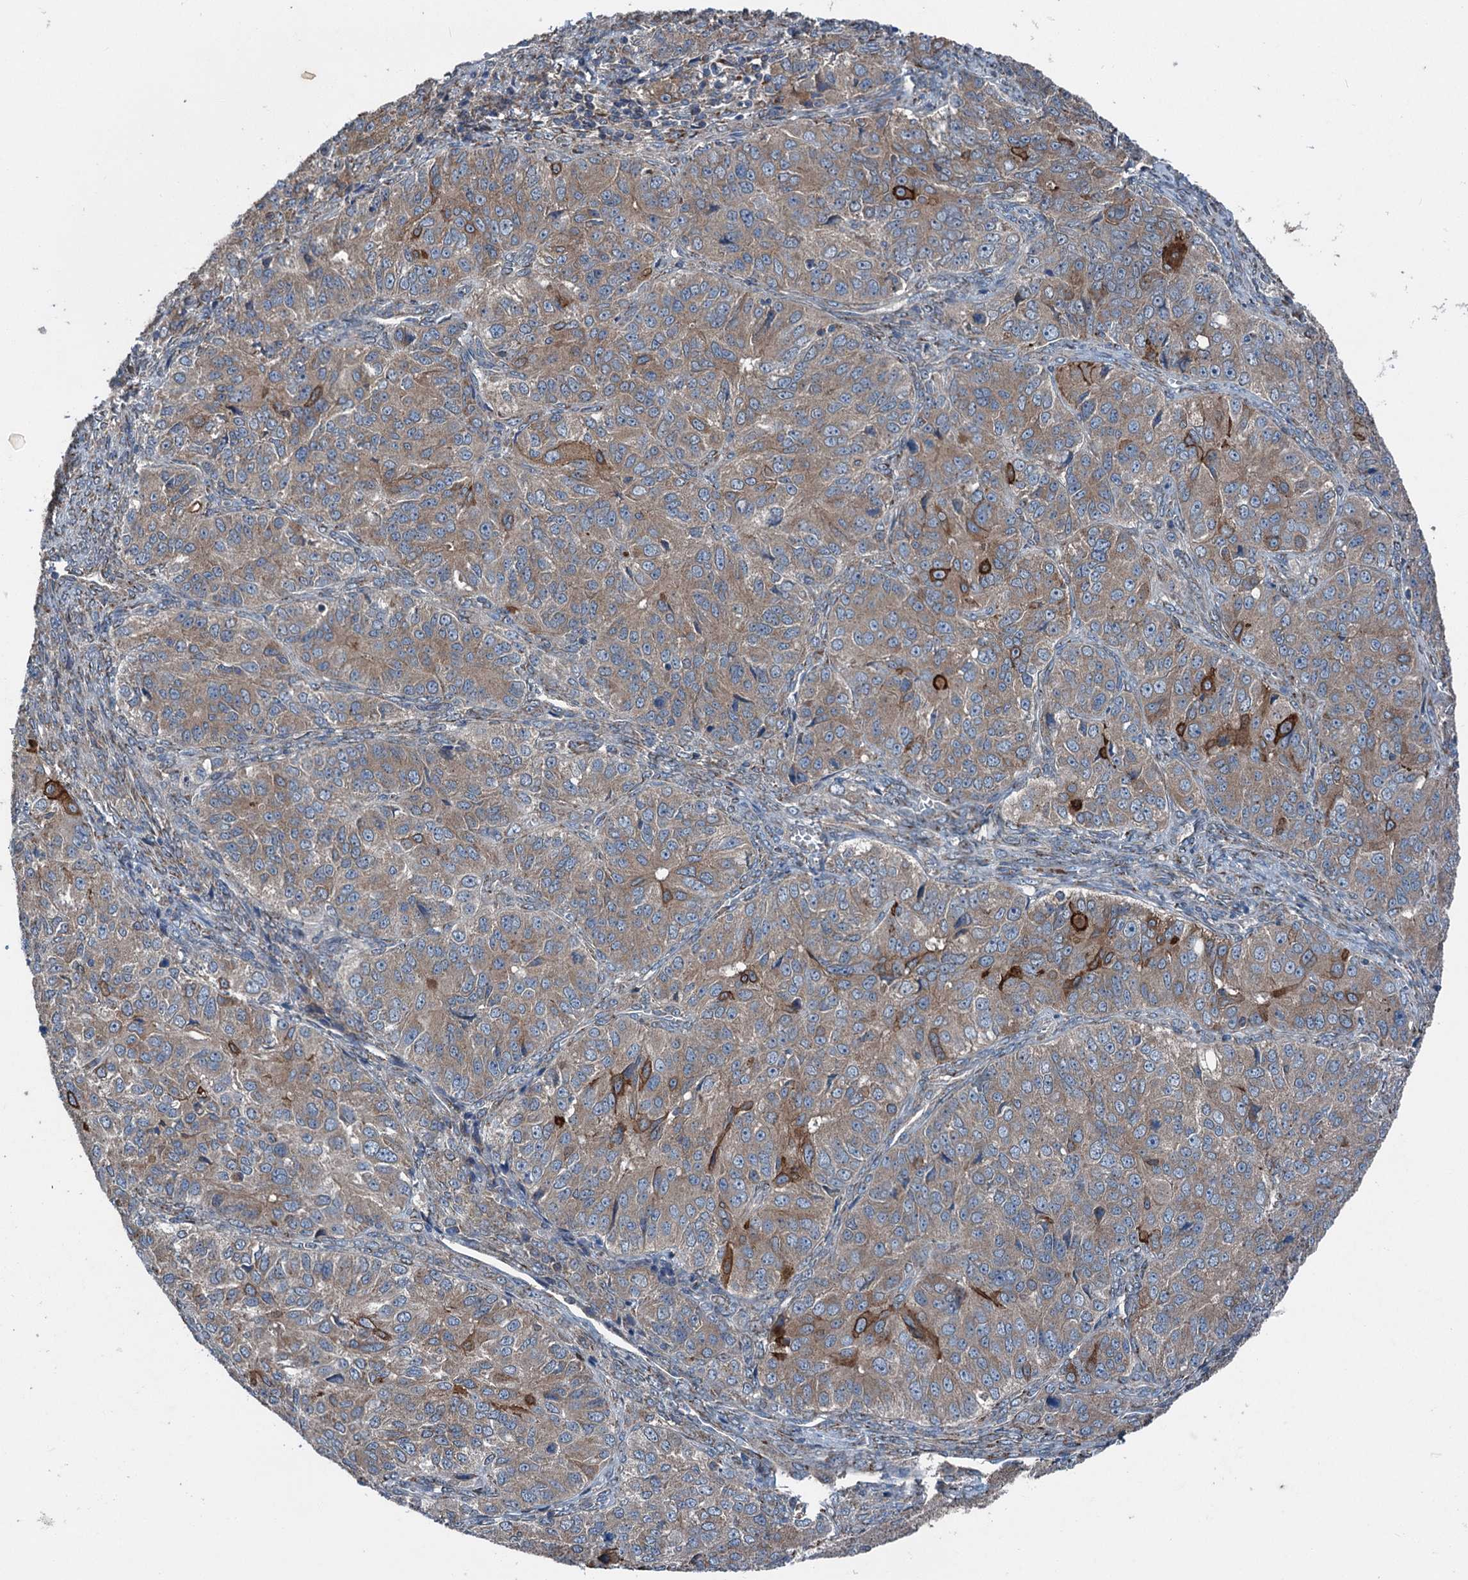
{"staining": {"intensity": "strong", "quantity": "<25%", "location": "cytoplasmic/membranous"}, "tissue": "ovarian cancer", "cell_type": "Tumor cells", "image_type": "cancer", "snomed": [{"axis": "morphology", "description": "Carcinoma, endometroid"}, {"axis": "topography", "description": "Ovary"}], "caption": "Tumor cells demonstrate medium levels of strong cytoplasmic/membranous staining in about <25% of cells in ovarian cancer.", "gene": "CALCOCO1", "patient": {"sex": "female", "age": 51}}